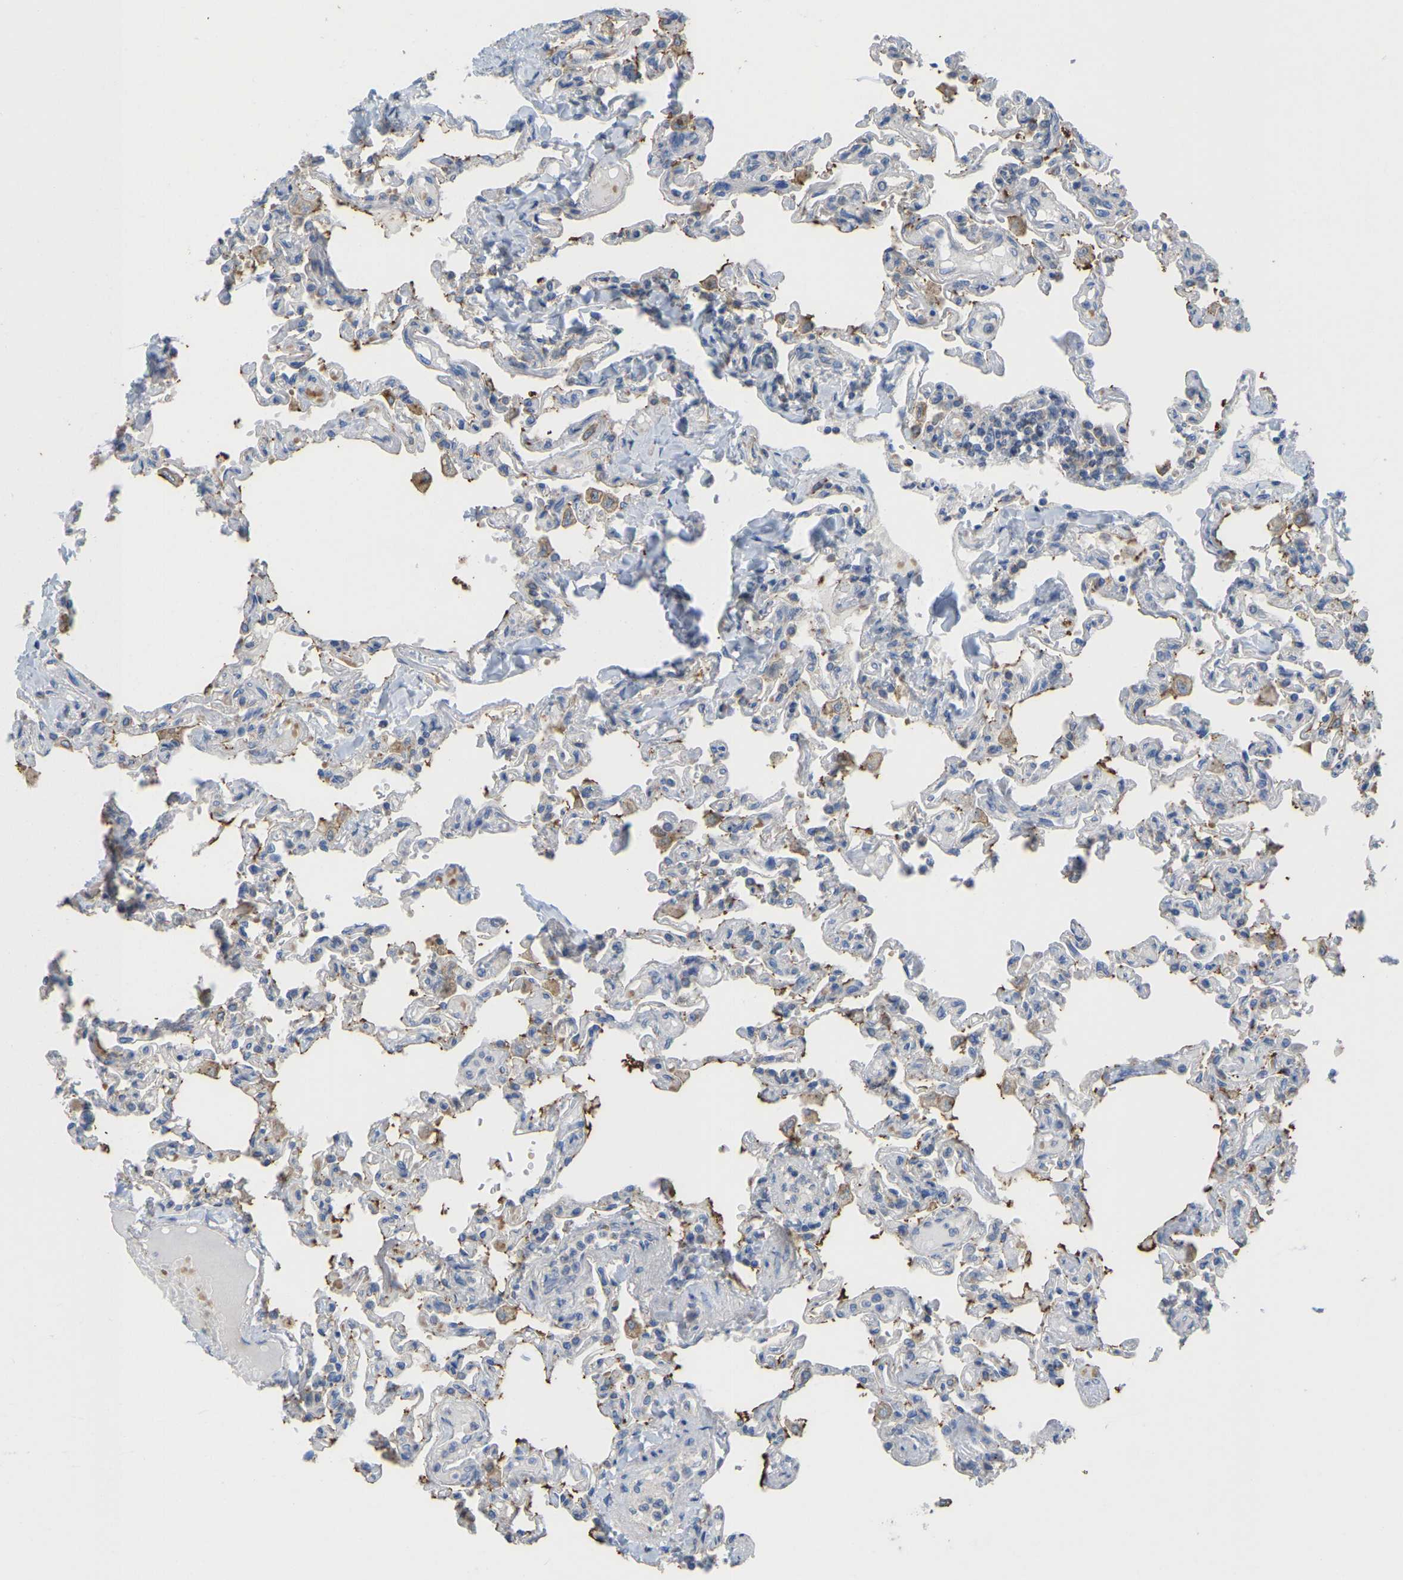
{"staining": {"intensity": "negative", "quantity": "none", "location": "none"}, "tissue": "lung", "cell_type": "Alveolar cells", "image_type": "normal", "snomed": [{"axis": "morphology", "description": "Normal tissue, NOS"}, {"axis": "topography", "description": "Lung"}], "caption": "Alveolar cells are negative for protein expression in benign human lung. (DAB immunohistochemistry (IHC) visualized using brightfield microscopy, high magnification).", "gene": "SERPINB5", "patient": {"sex": "male", "age": 21}}